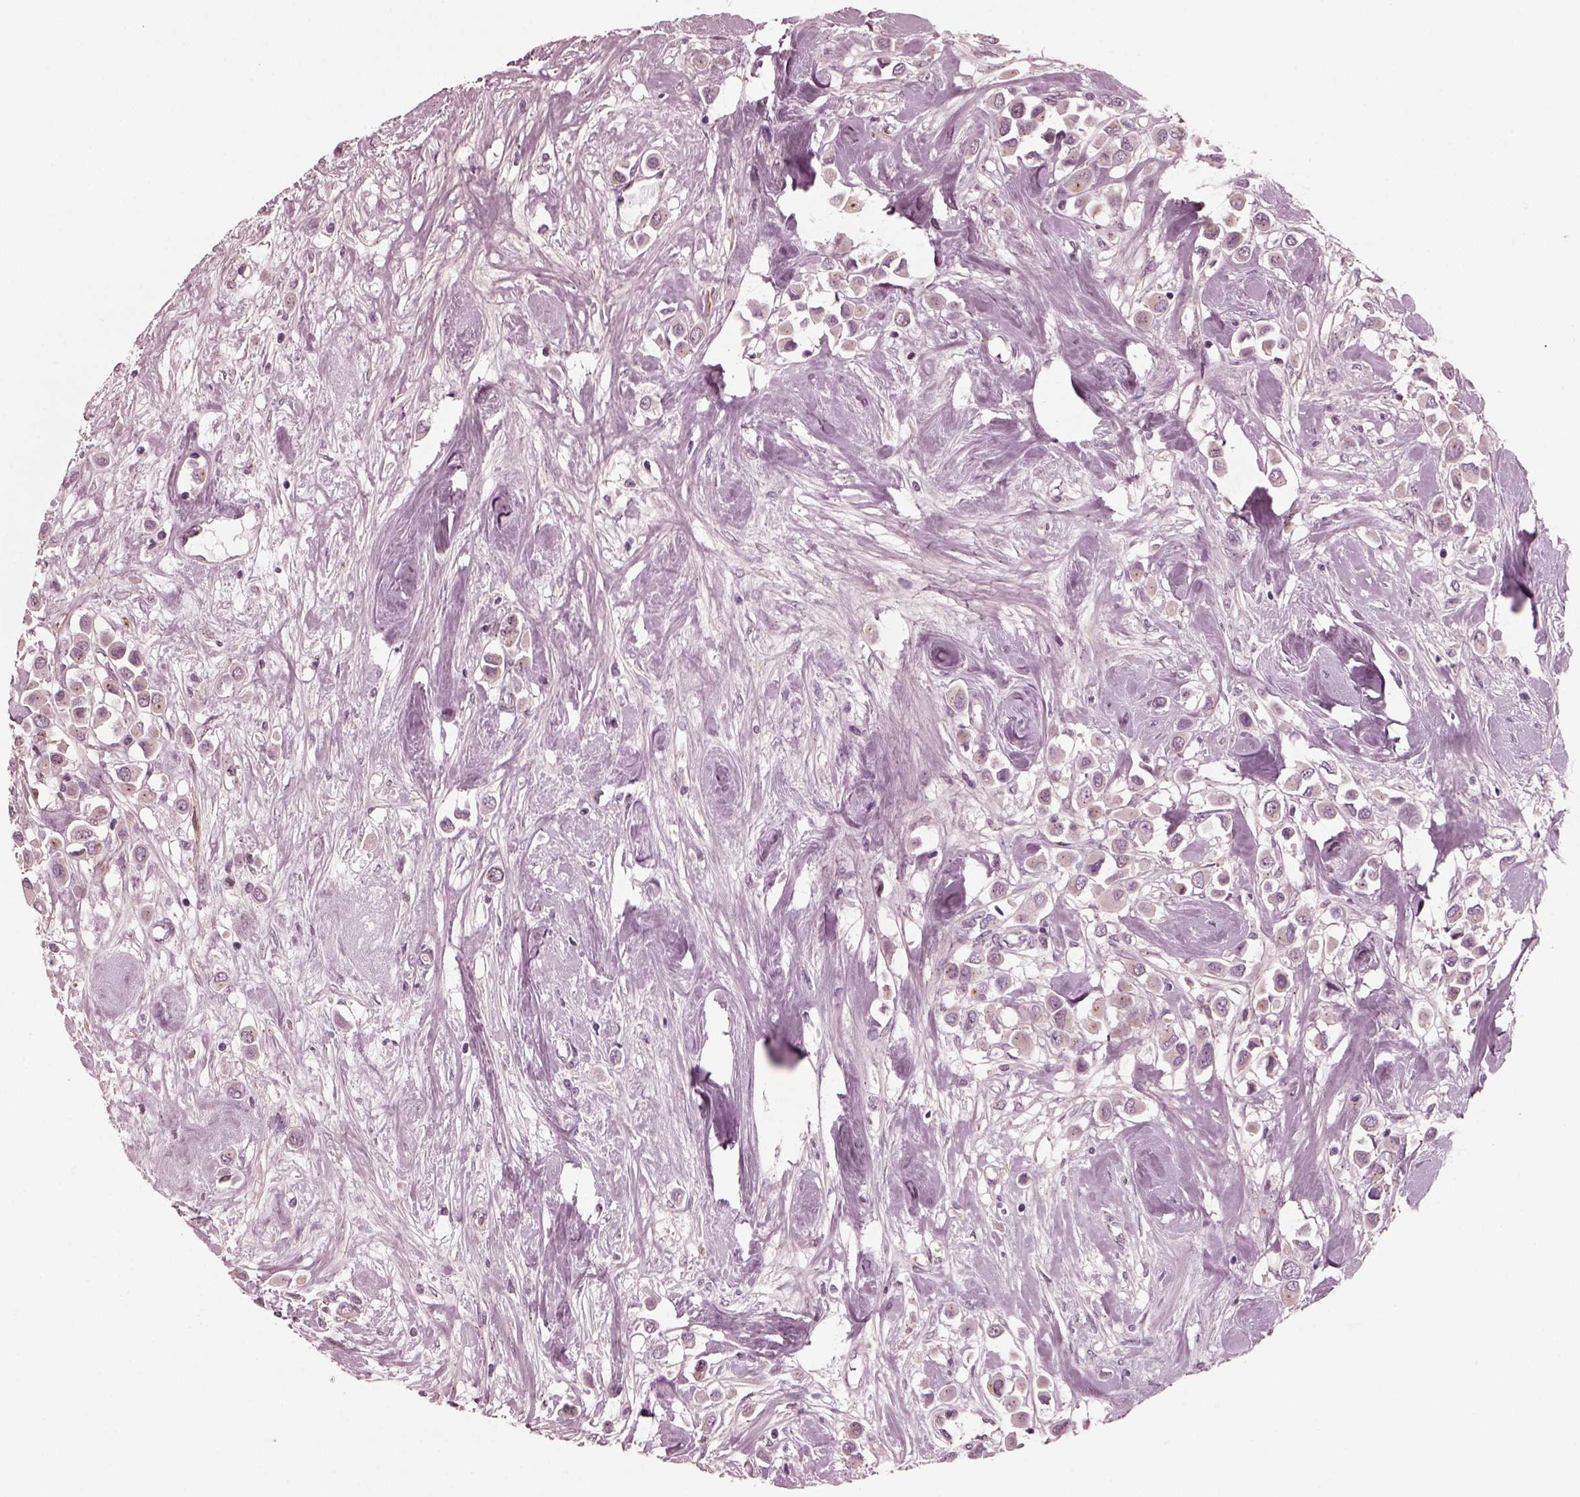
{"staining": {"intensity": "negative", "quantity": "none", "location": "none"}, "tissue": "breast cancer", "cell_type": "Tumor cells", "image_type": "cancer", "snomed": [{"axis": "morphology", "description": "Duct carcinoma"}, {"axis": "topography", "description": "Breast"}], "caption": "Breast cancer stained for a protein using immunohistochemistry (IHC) exhibits no expression tumor cells.", "gene": "SAXO1", "patient": {"sex": "female", "age": 61}}